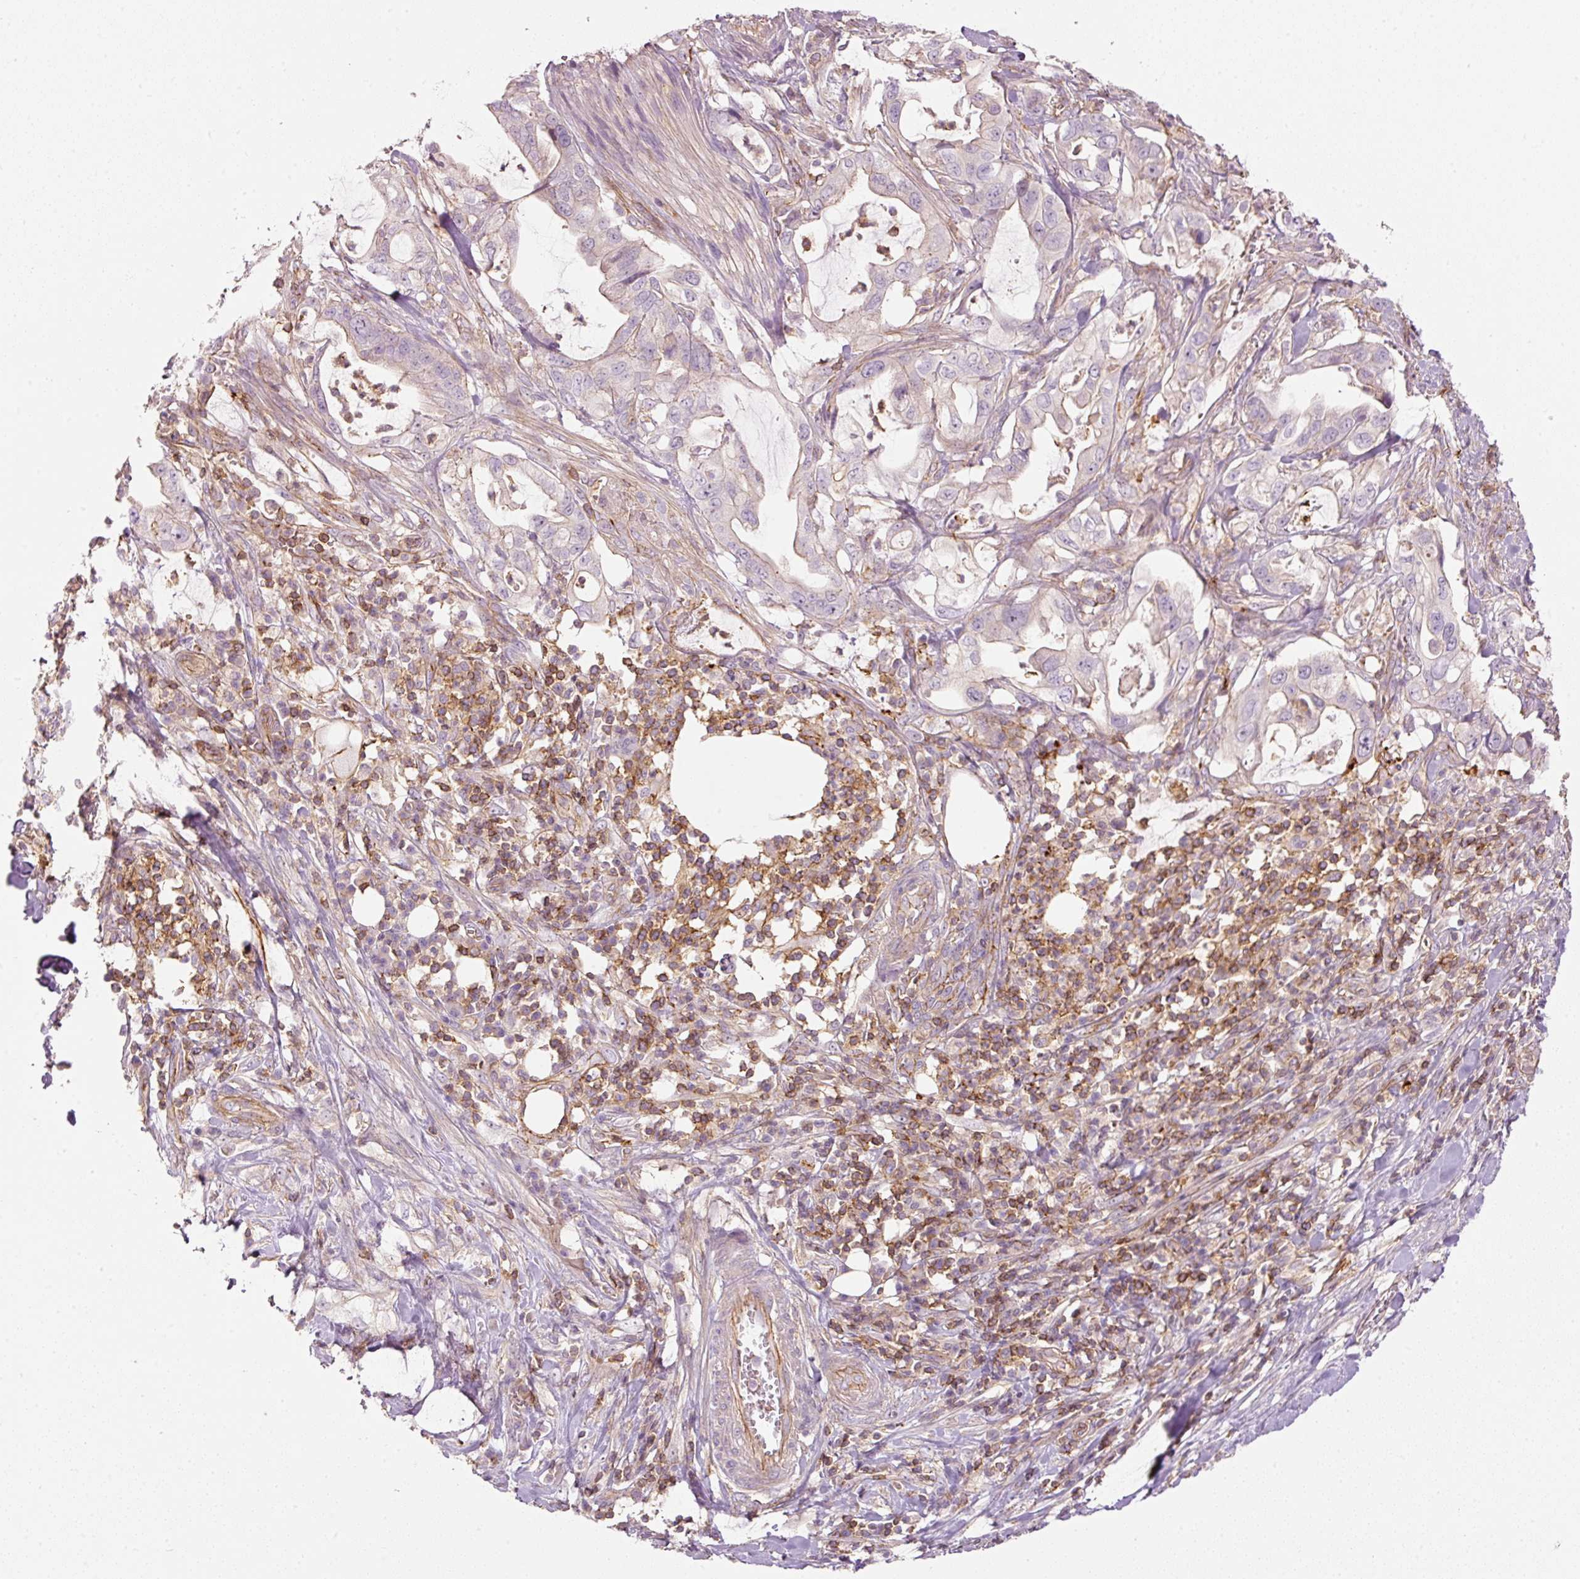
{"staining": {"intensity": "negative", "quantity": "none", "location": "none"}, "tissue": "pancreatic cancer", "cell_type": "Tumor cells", "image_type": "cancer", "snomed": [{"axis": "morphology", "description": "Adenocarcinoma, NOS"}, {"axis": "topography", "description": "Pancreas"}], "caption": "Protein analysis of pancreatic cancer (adenocarcinoma) displays no significant positivity in tumor cells.", "gene": "SIPA1", "patient": {"sex": "female", "age": 61}}